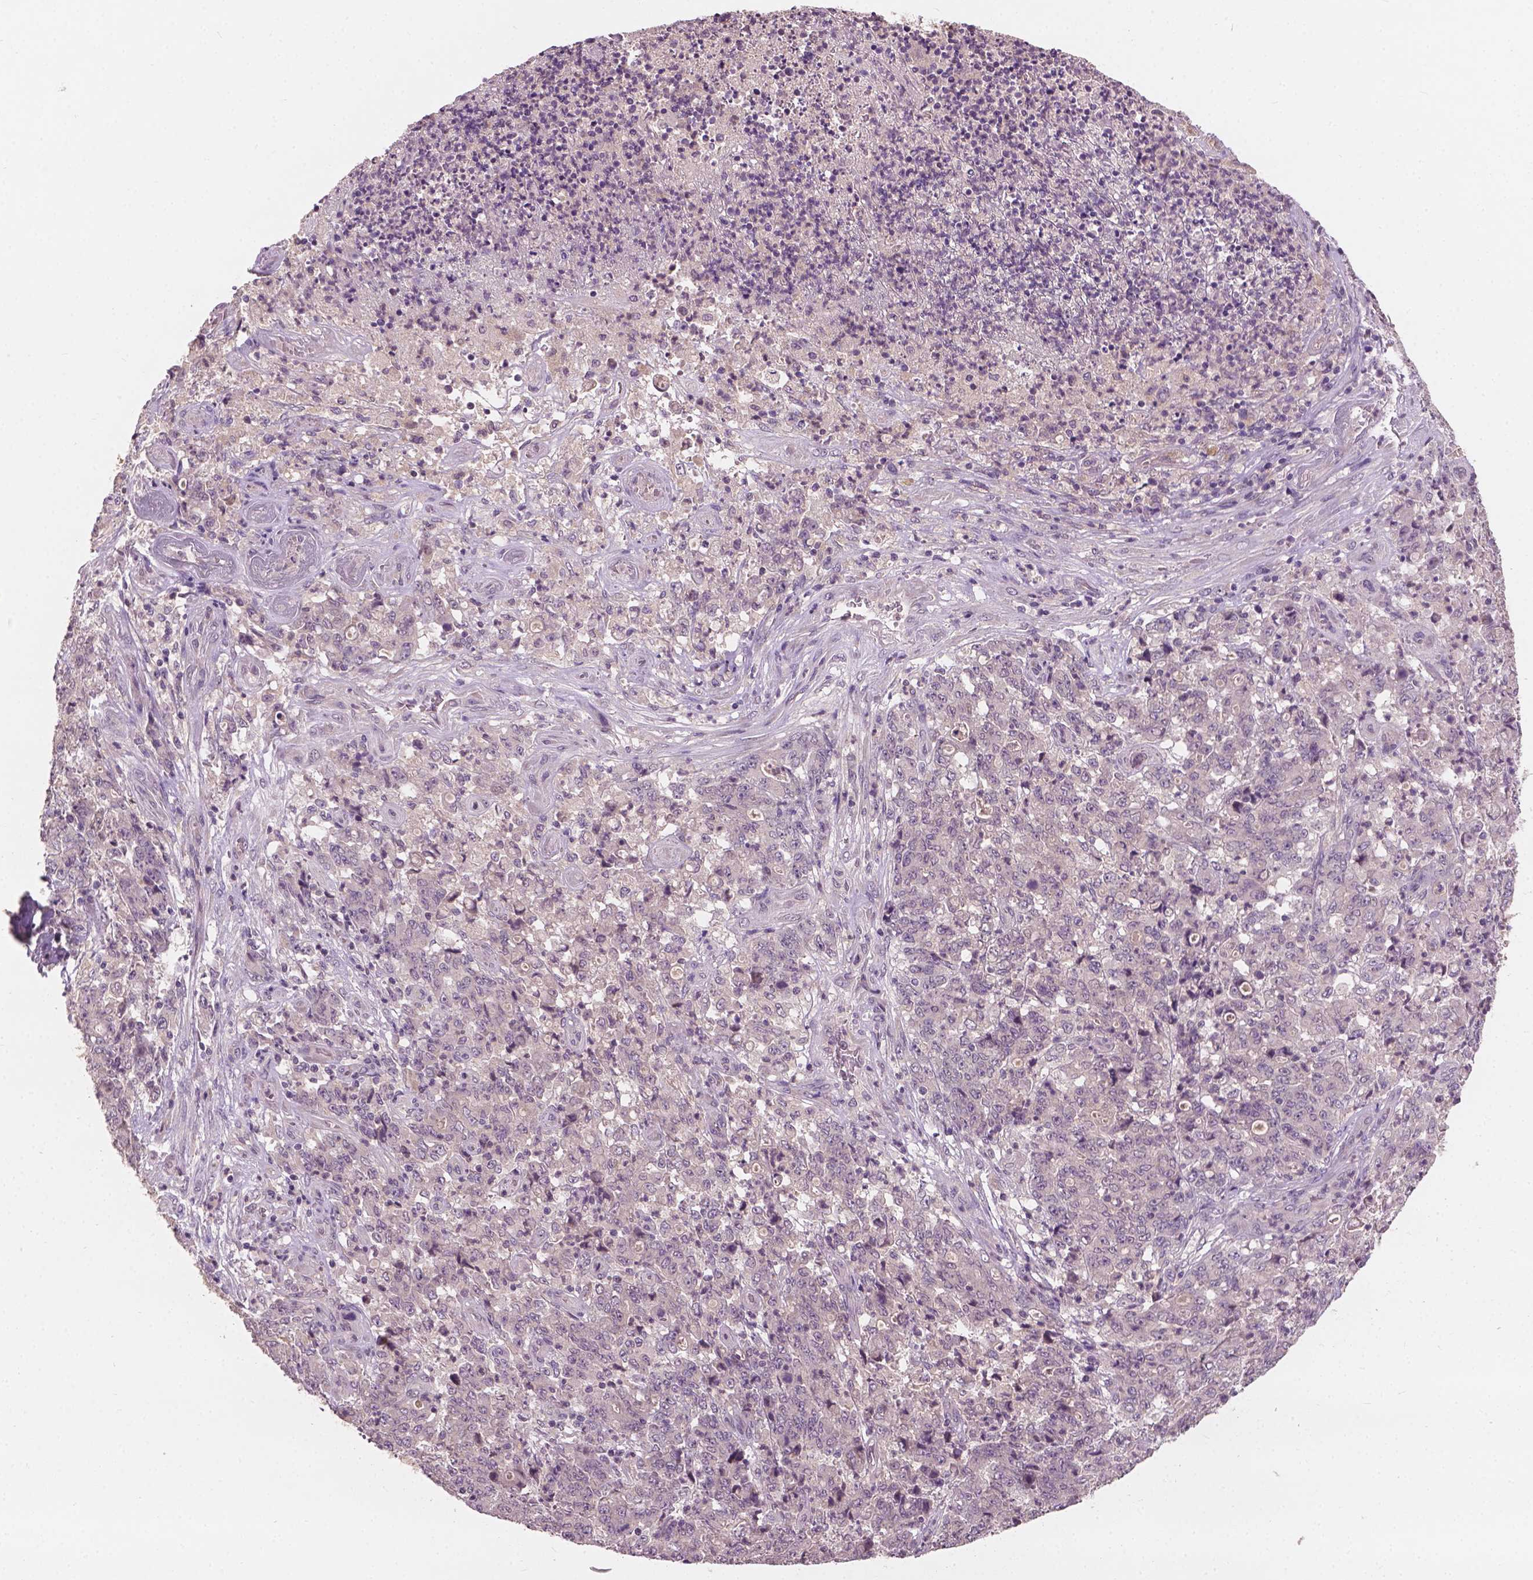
{"staining": {"intensity": "negative", "quantity": "none", "location": "none"}, "tissue": "stomach cancer", "cell_type": "Tumor cells", "image_type": "cancer", "snomed": [{"axis": "morphology", "description": "Adenocarcinoma, NOS"}, {"axis": "topography", "description": "Stomach, lower"}], "caption": "Tumor cells show no significant positivity in stomach adenocarcinoma.", "gene": "KRT17", "patient": {"sex": "female", "age": 71}}